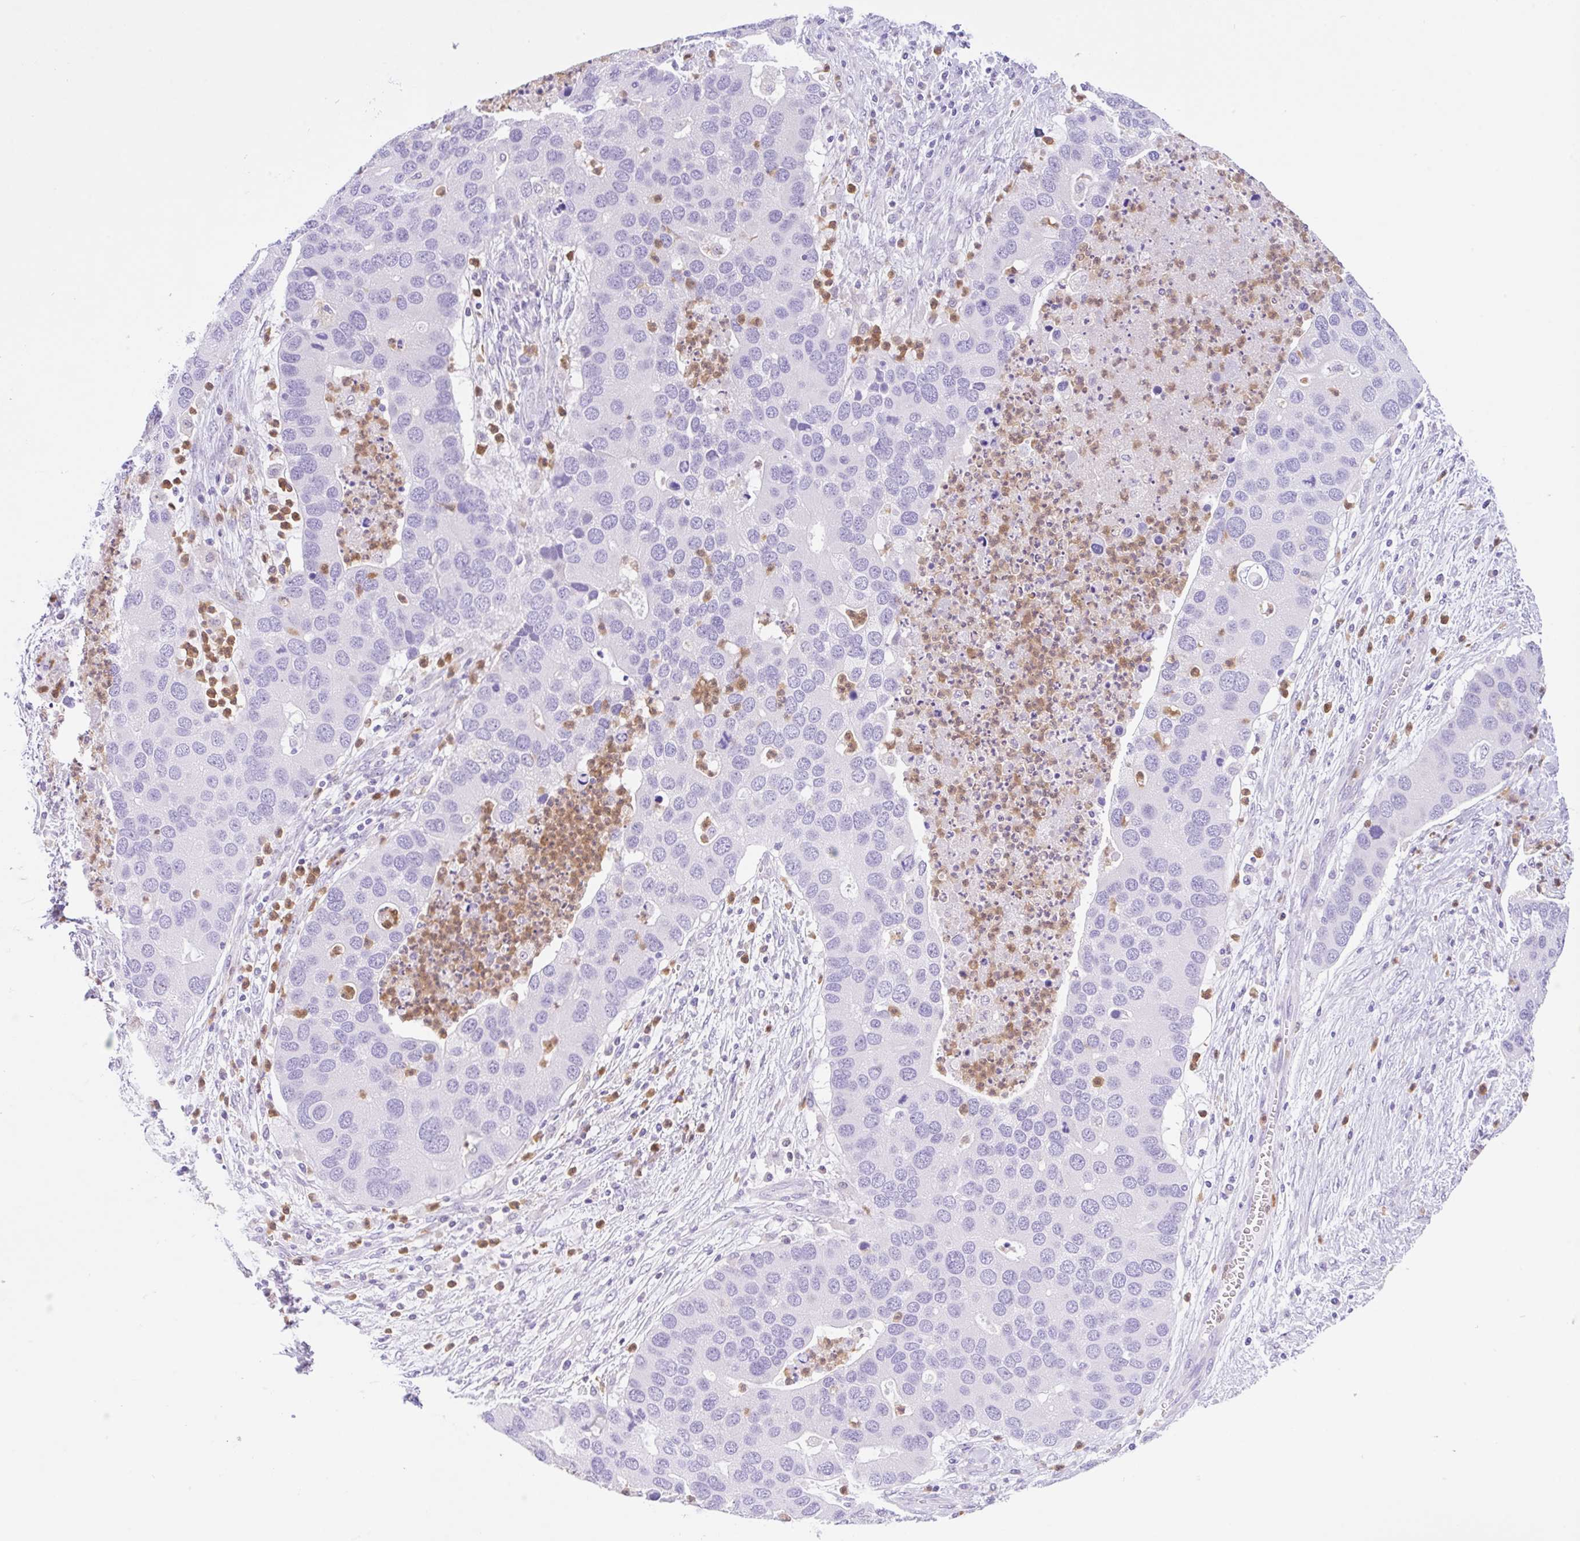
{"staining": {"intensity": "negative", "quantity": "none", "location": "none"}, "tissue": "lung cancer", "cell_type": "Tumor cells", "image_type": "cancer", "snomed": [{"axis": "morphology", "description": "Aneuploidy"}, {"axis": "morphology", "description": "Adenocarcinoma, NOS"}, {"axis": "topography", "description": "Lymph node"}, {"axis": "topography", "description": "Lung"}], "caption": "This is an IHC photomicrograph of lung cancer (adenocarcinoma). There is no expression in tumor cells.", "gene": "NCF1", "patient": {"sex": "female", "age": 74}}